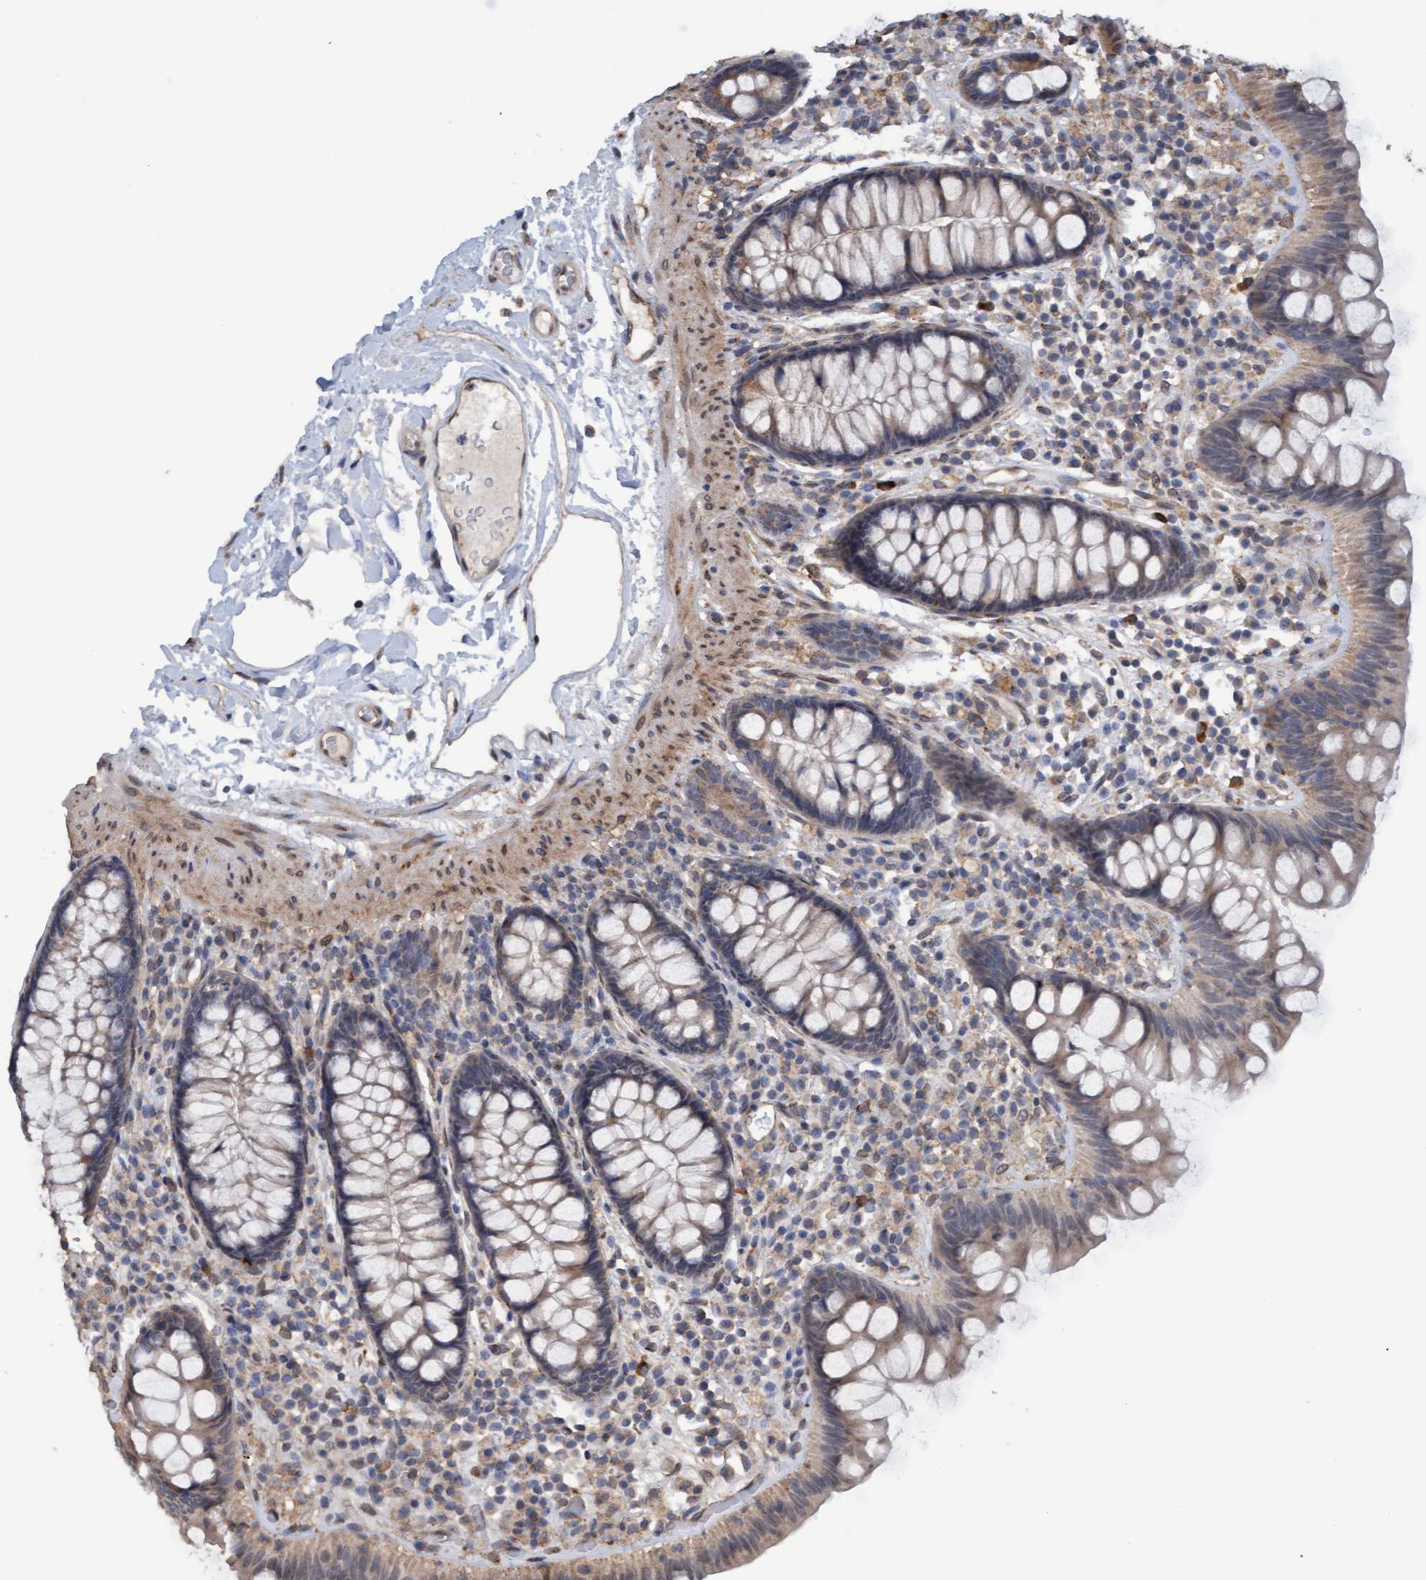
{"staining": {"intensity": "moderate", "quantity": ">75%", "location": "cytoplasmic/membranous"}, "tissue": "colon", "cell_type": "Endothelial cells", "image_type": "normal", "snomed": [{"axis": "morphology", "description": "Normal tissue, NOS"}, {"axis": "topography", "description": "Colon"}], "caption": "High-power microscopy captured an immunohistochemistry histopathology image of normal colon, revealing moderate cytoplasmic/membranous positivity in approximately >75% of endothelial cells. The protein is stained brown, and the nuclei are stained in blue (DAB (3,3'-diaminobenzidine) IHC with brightfield microscopy, high magnification).", "gene": "MGLL", "patient": {"sex": "female", "age": 80}}